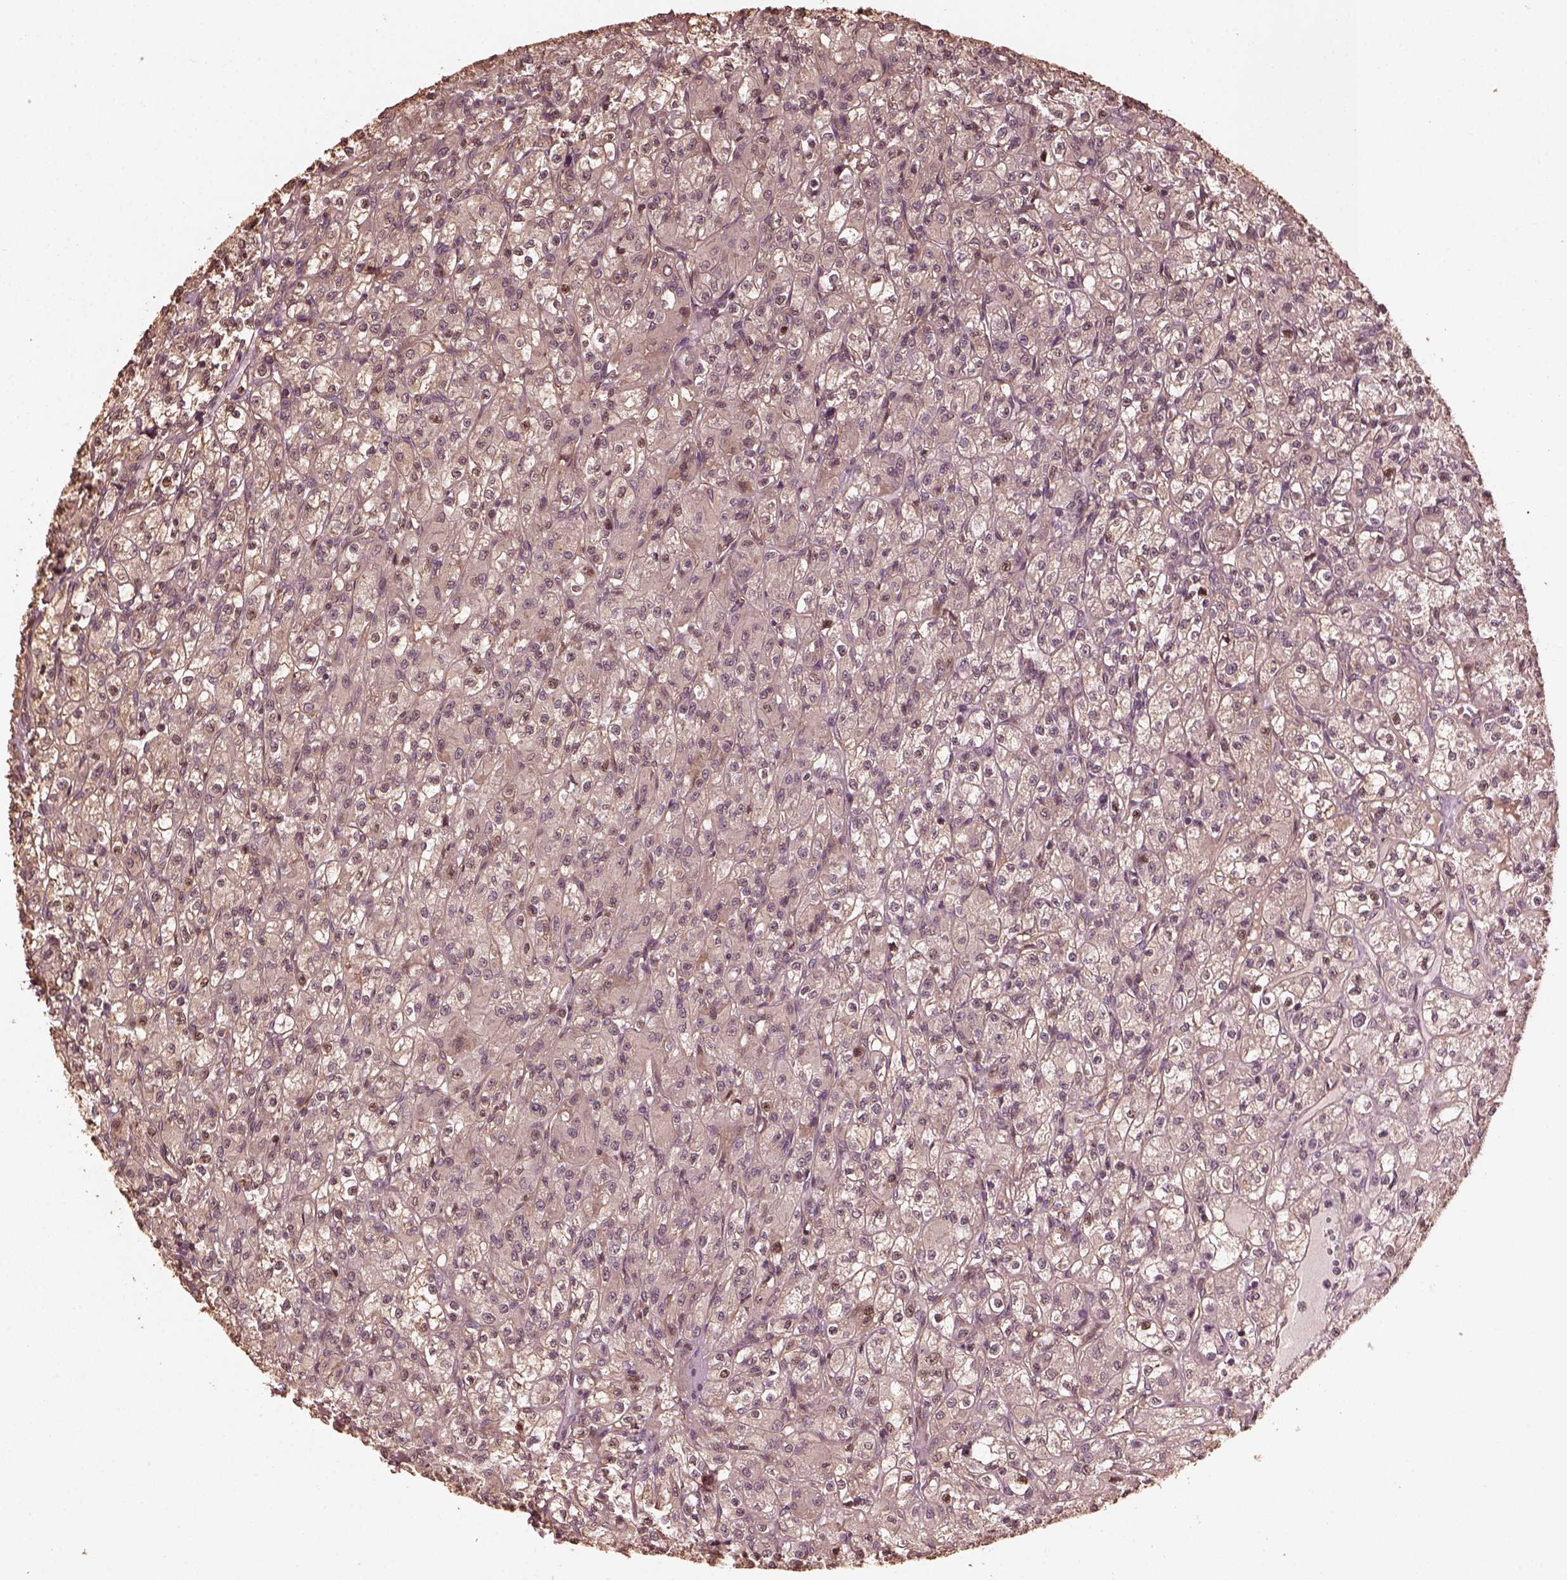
{"staining": {"intensity": "negative", "quantity": "none", "location": "none"}, "tissue": "renal cancer", "cell_type": "Tumor cells", "image_type": "cancer", "snomed": [{"axis": "morphology", "description": "Adenocarcinoma, NOS"}, {"axis": "topography", "description": "Kidney"}], "caption": "This is an immunohistochemistry (IHC) image of renal cancer (adenocarcinoma). There is no staining in tumor cells.", "gene": "GTPBP1", "patient": {"sex": "female", "age": 70}}